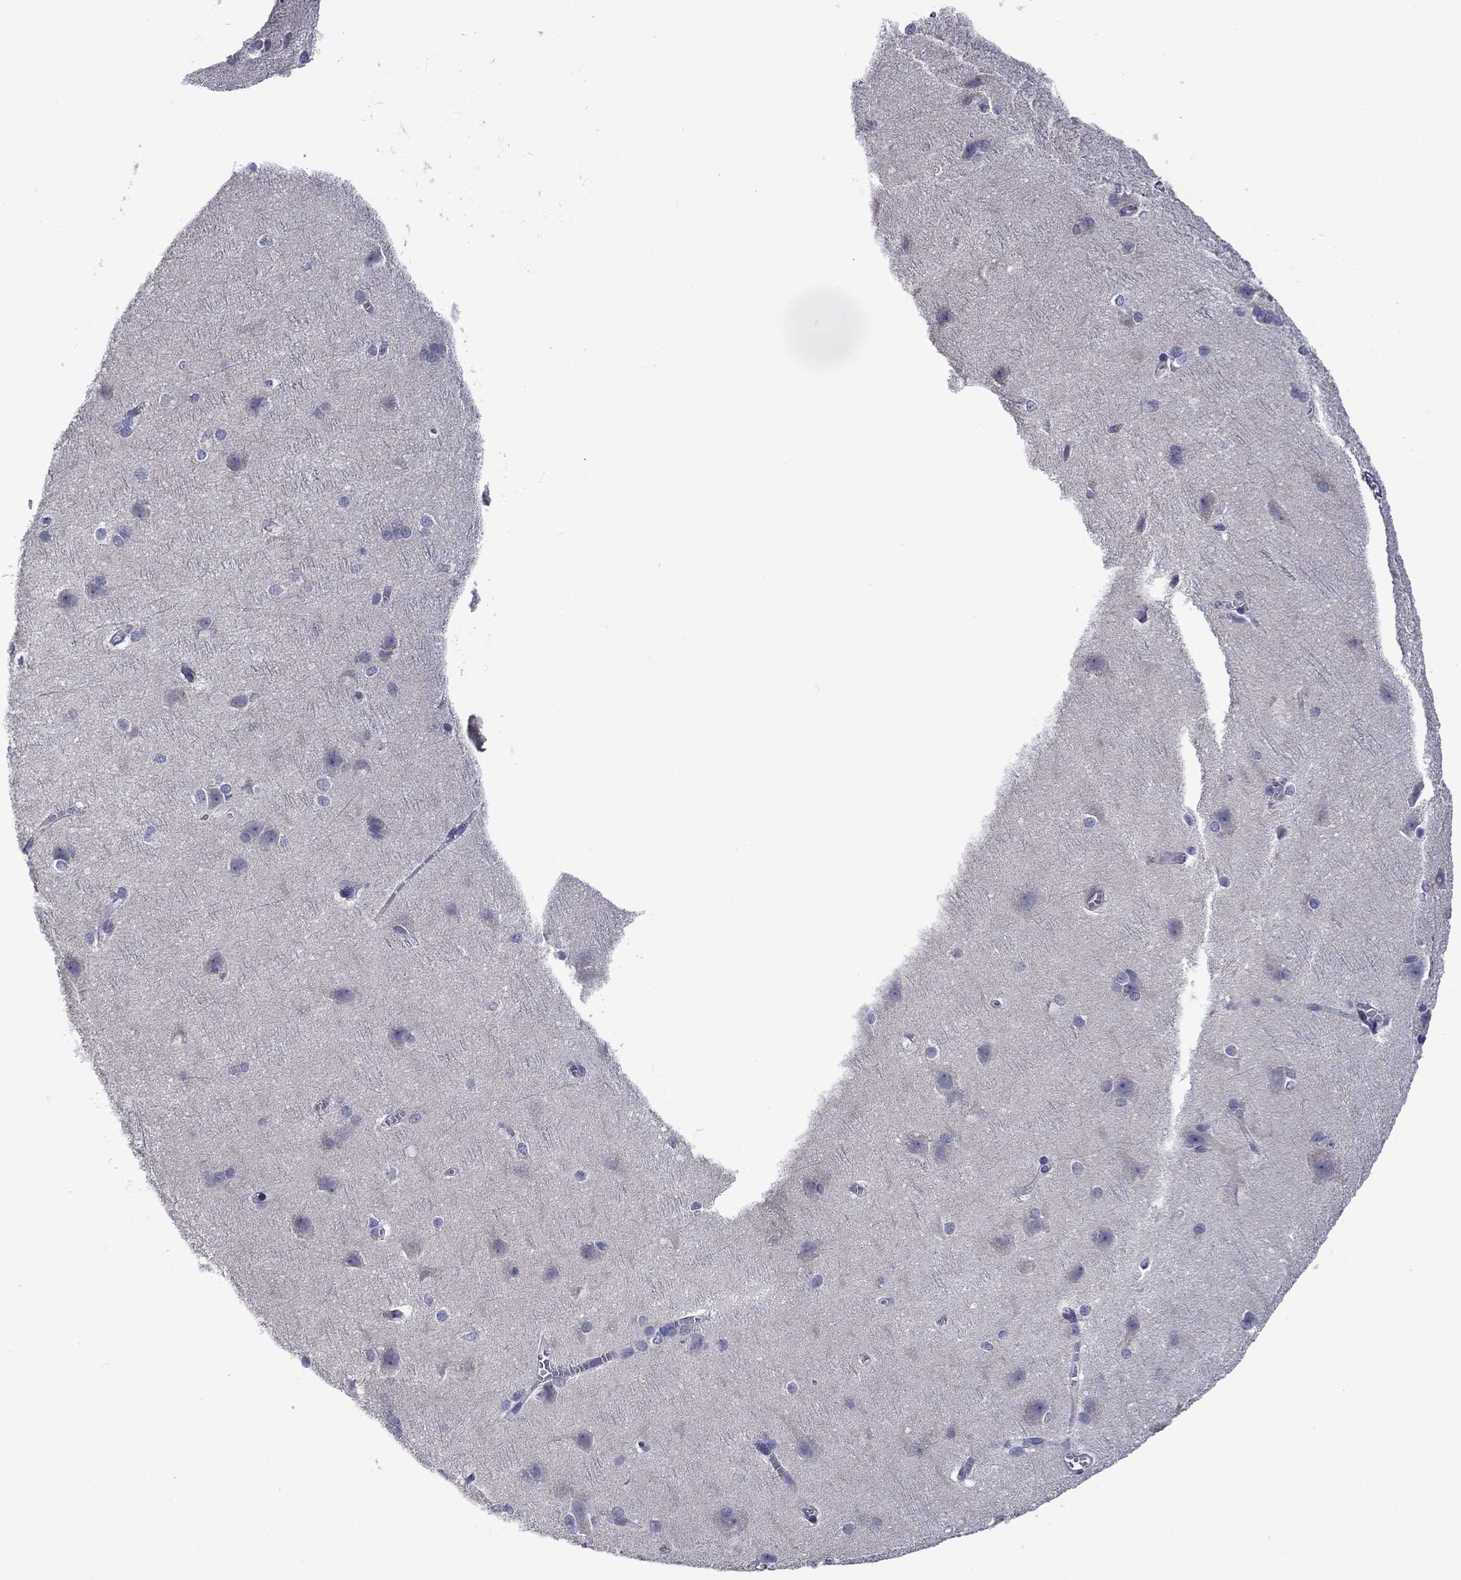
{"staining": {"intensity": "negative", "quantity": "none", "location": "none"}, "tissue": "cerebral cortex", "cell_type": "Endothelial cells", "image_type": "normal", "snomed": [{"axis": "morphology", "description": "Normal tissue, NOS"}, {"axis": "topography", "description": "Cerebral cortex"}], "caption": "Endothelial cells show no significant protein staining in benign cerebral cortex. The staining is performed using DAB brown chromogen with nuclei counter-stained in using hematoxylin.", "gene": "SPATA7", "patient": {"sex": "male", "age": 37}}